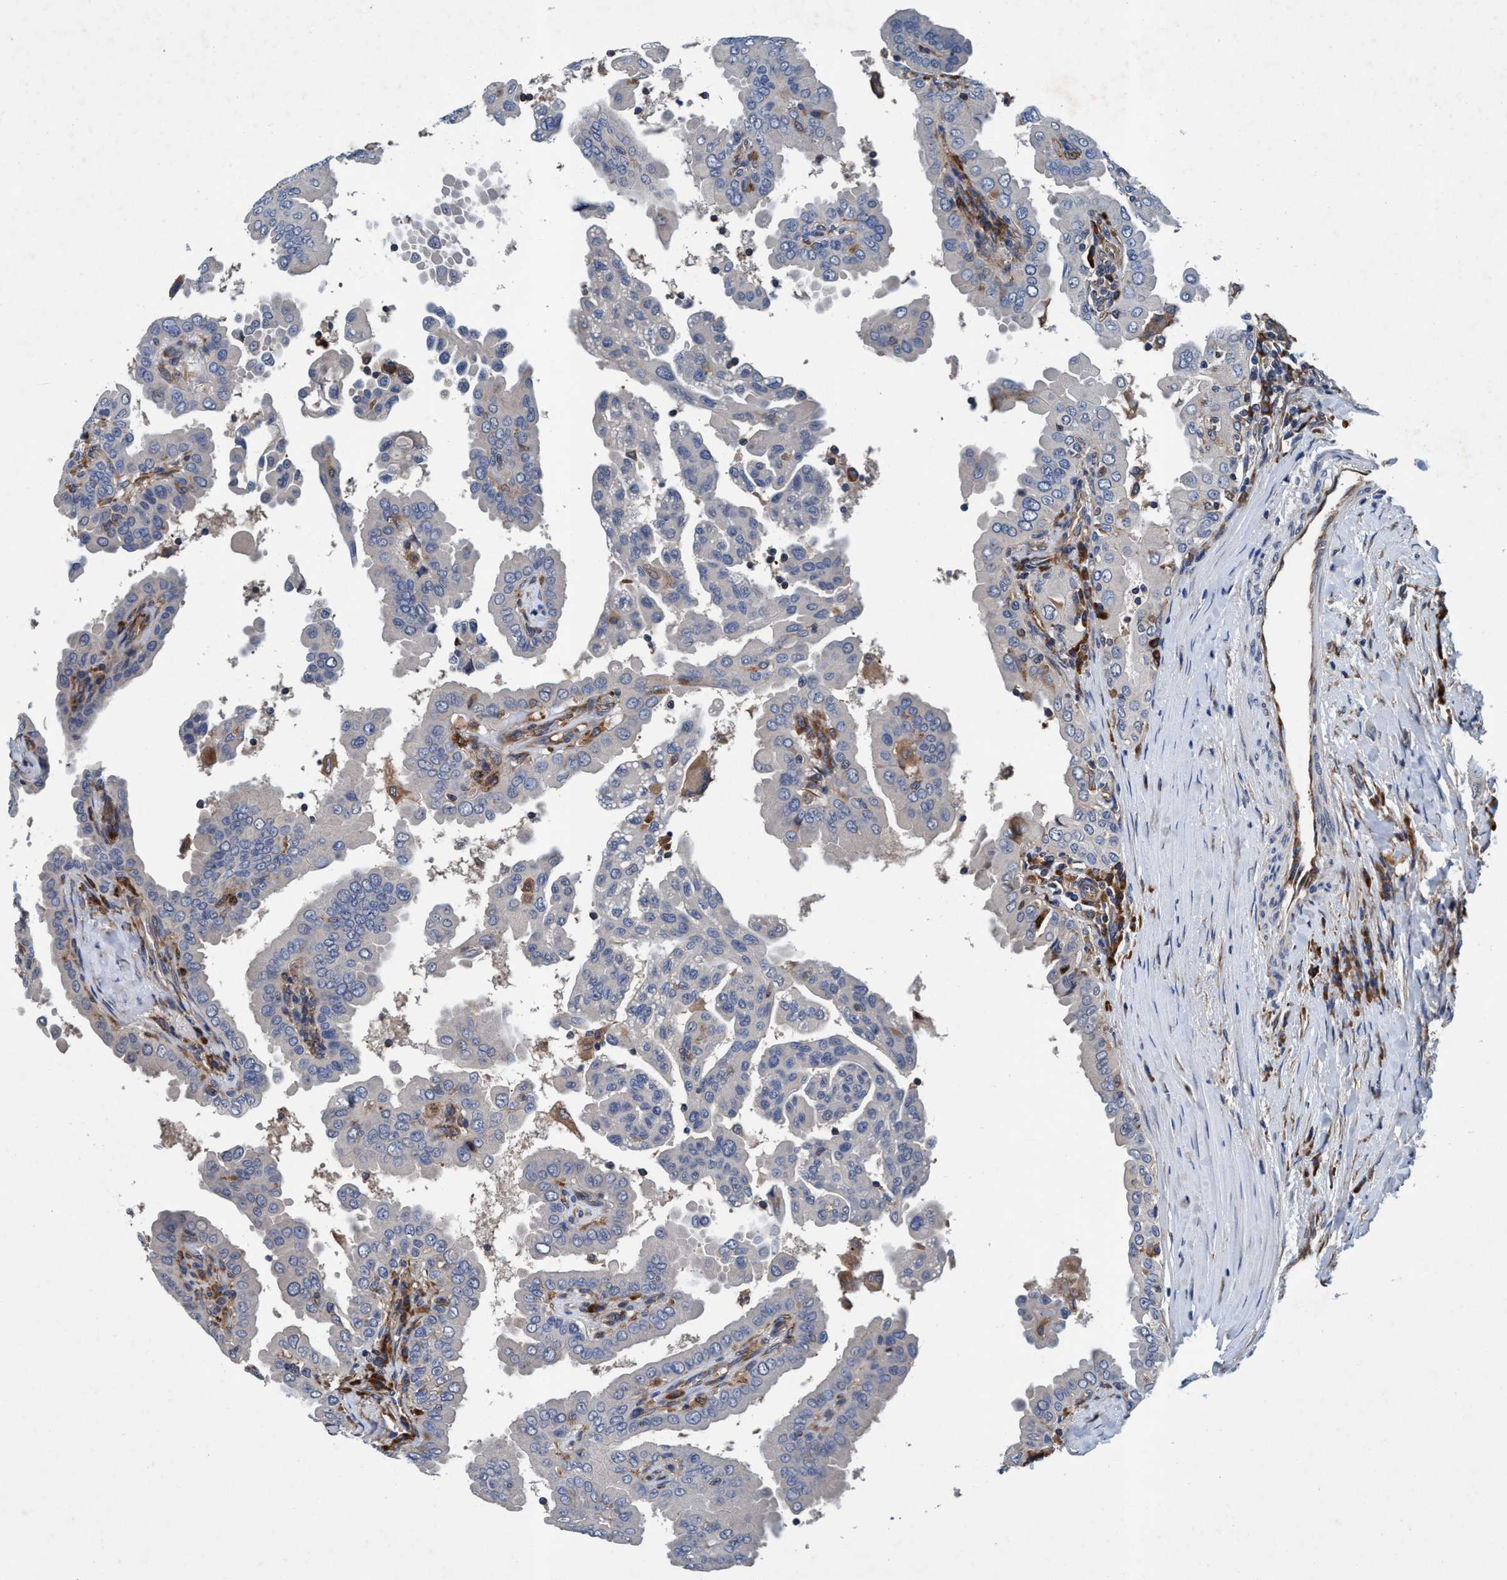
{"staining": {"intensity": "negative", "quantity": "none", "location": "none"}, "tissue": "thyroid cancer", "cell_type": "Tumor cells", "image_type": "cancer", "snomed": [{"axis": "morphology", "description": "Papillary adenocarcinoma, NOS"}, {"axis": "topography", "description": "Thyroid gland"}], "caption": "A high-resolution photomicrograph shows immunohistochemistry (IHC) staining of thyroid cancer (papillary adenocarcinoma), which exhibits no significant staining in tumor cells.", "gene": "ENDOG", "patient": {"sex": "male", "age": 33}}